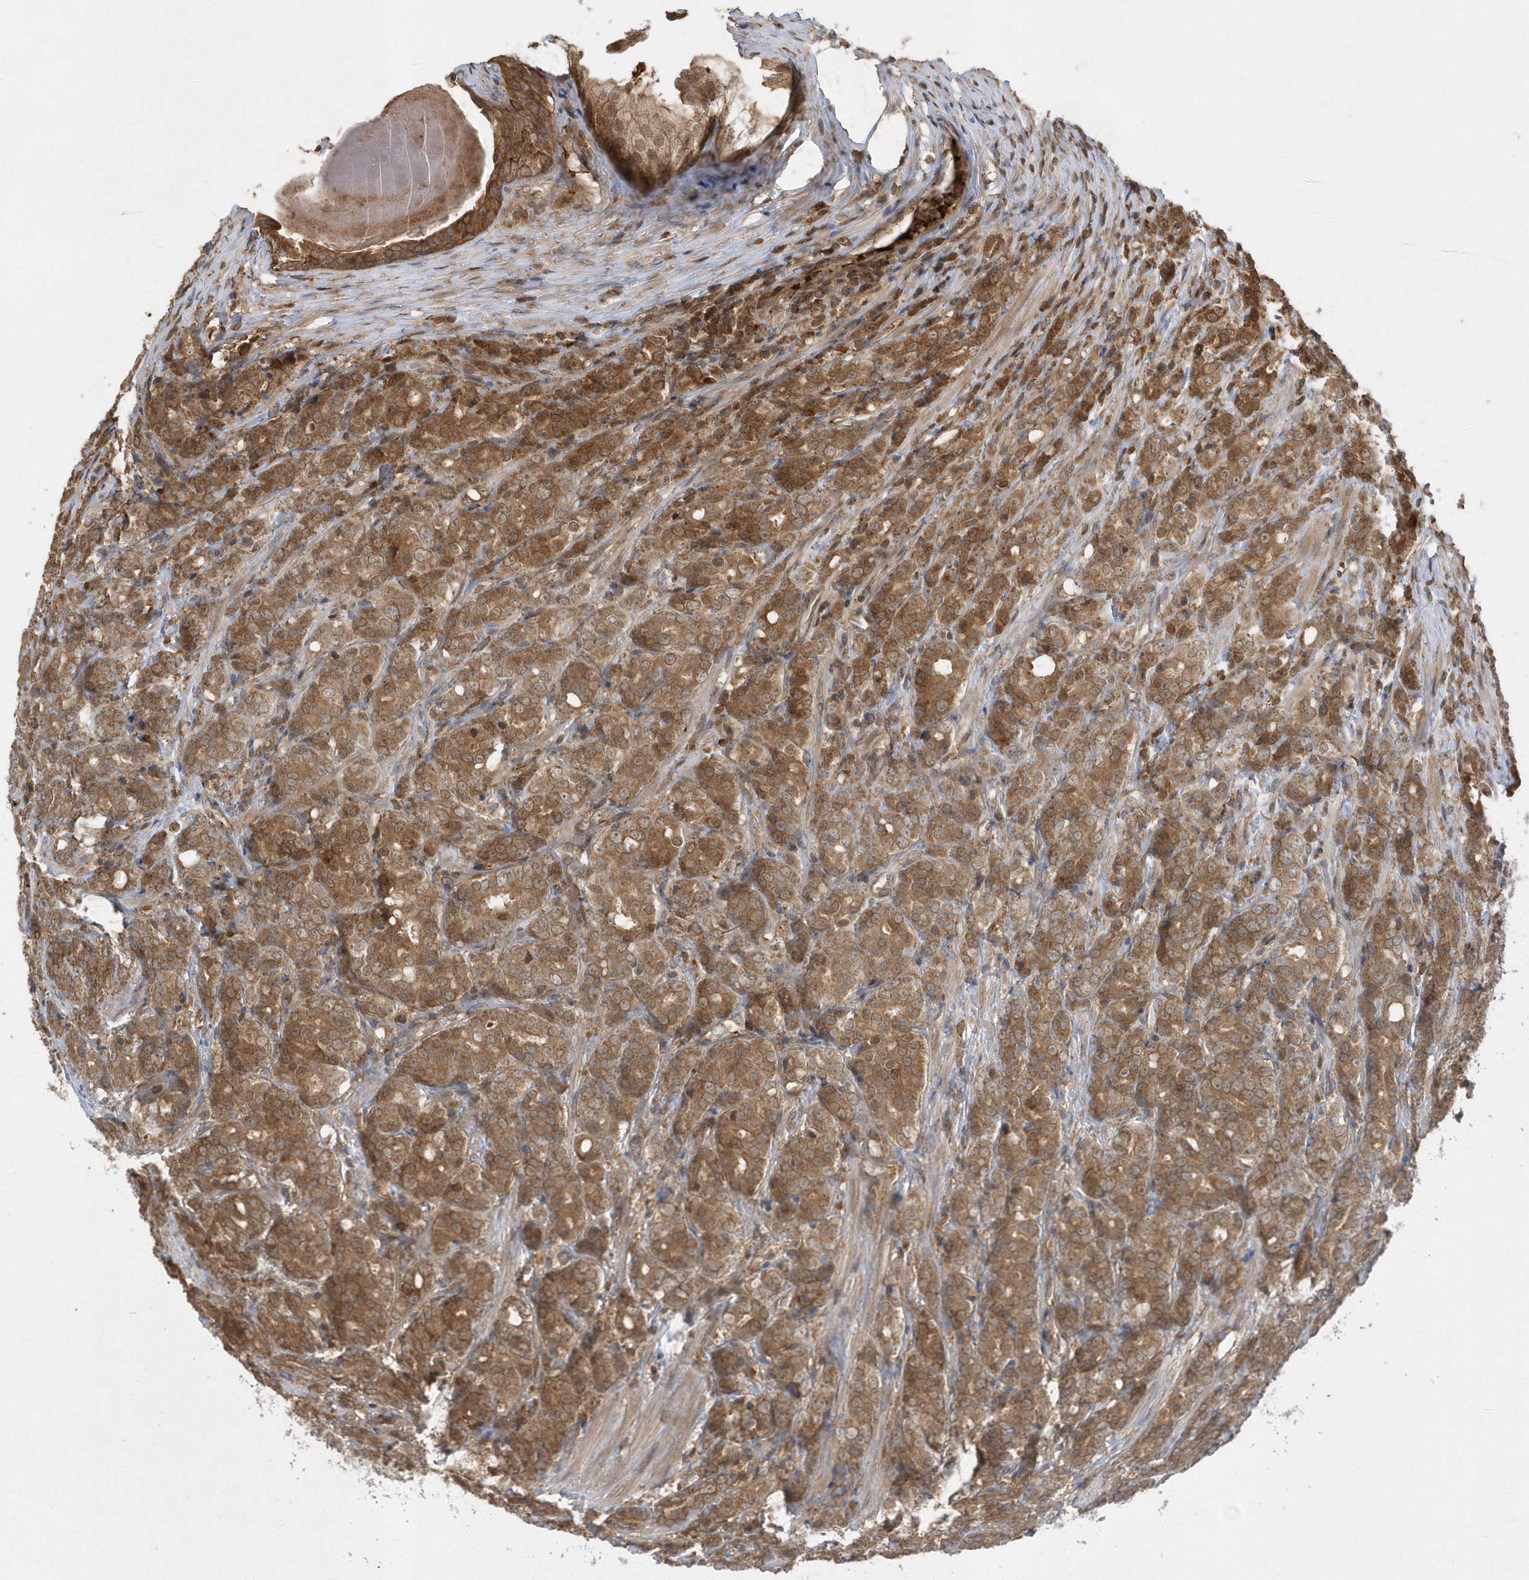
{"staining": {"intensity": "moderate", "quantity": ">75%", "location": "cytoplasmic/membranous"}, "tissue": "prostate cancer", "cell_type": "Tumor cells", "image_type": "cancer", "snomed": [{"axis": "morphology", "description": "Adenocarcinoma, High grade"}, {"axis": "topography", "description": "Prostate"}], "caption": "Prostate cancer (adenocarcinoma (high-grade)) tissue demonstrates moderate cytoplasmic/membranous positivity in about >75% of tumor cells, visualized by immunohistochemistry.", "gene": "ACYP1", "patient": {"sex": "male", "age": 62}}